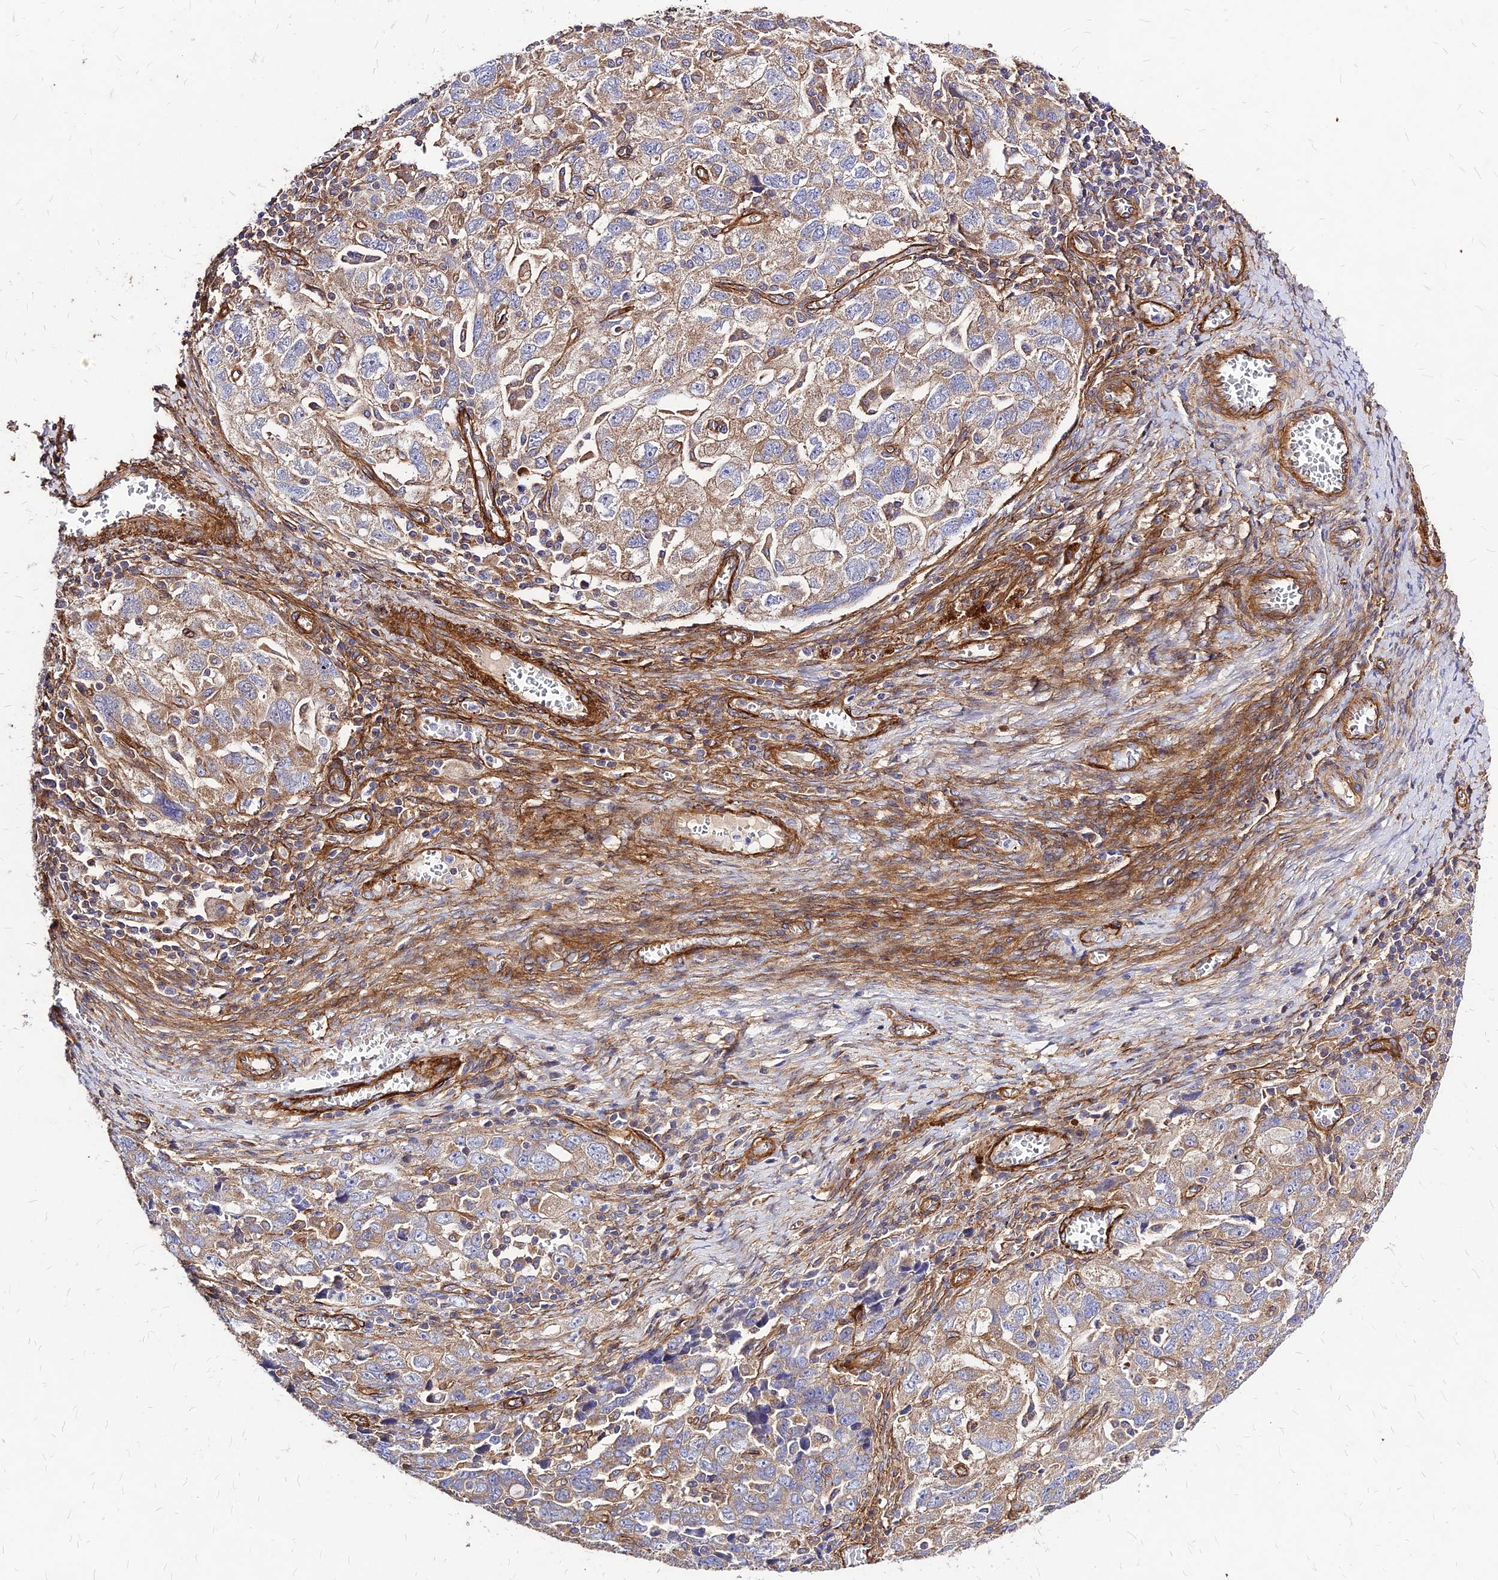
{"staining": {"intensity": "moderate", "quantity": ">75%", "location": "cytoplasmic/membranous"}, "tissue": "ovarian cancer", "cell_type": "Tumor cells", "image_type": "cancer", "snomed": [{"axis": "morphology", "description": "Carcinoma, NOS"}, {"axis": "morphology", "description": "Cystadenocarcinoma, serous, NOS"}, {"axis": "topography", "description": "Ovary"}], "caption": "An IHC micrograph of neoplastic tissue is shown. Protein staining in brown shows moderate cytoplasmic/membranous positivity in ovarian cancer within tumor cells.", "gene": "EFCC1", "patient": {"sex": "female", "age": 69}}